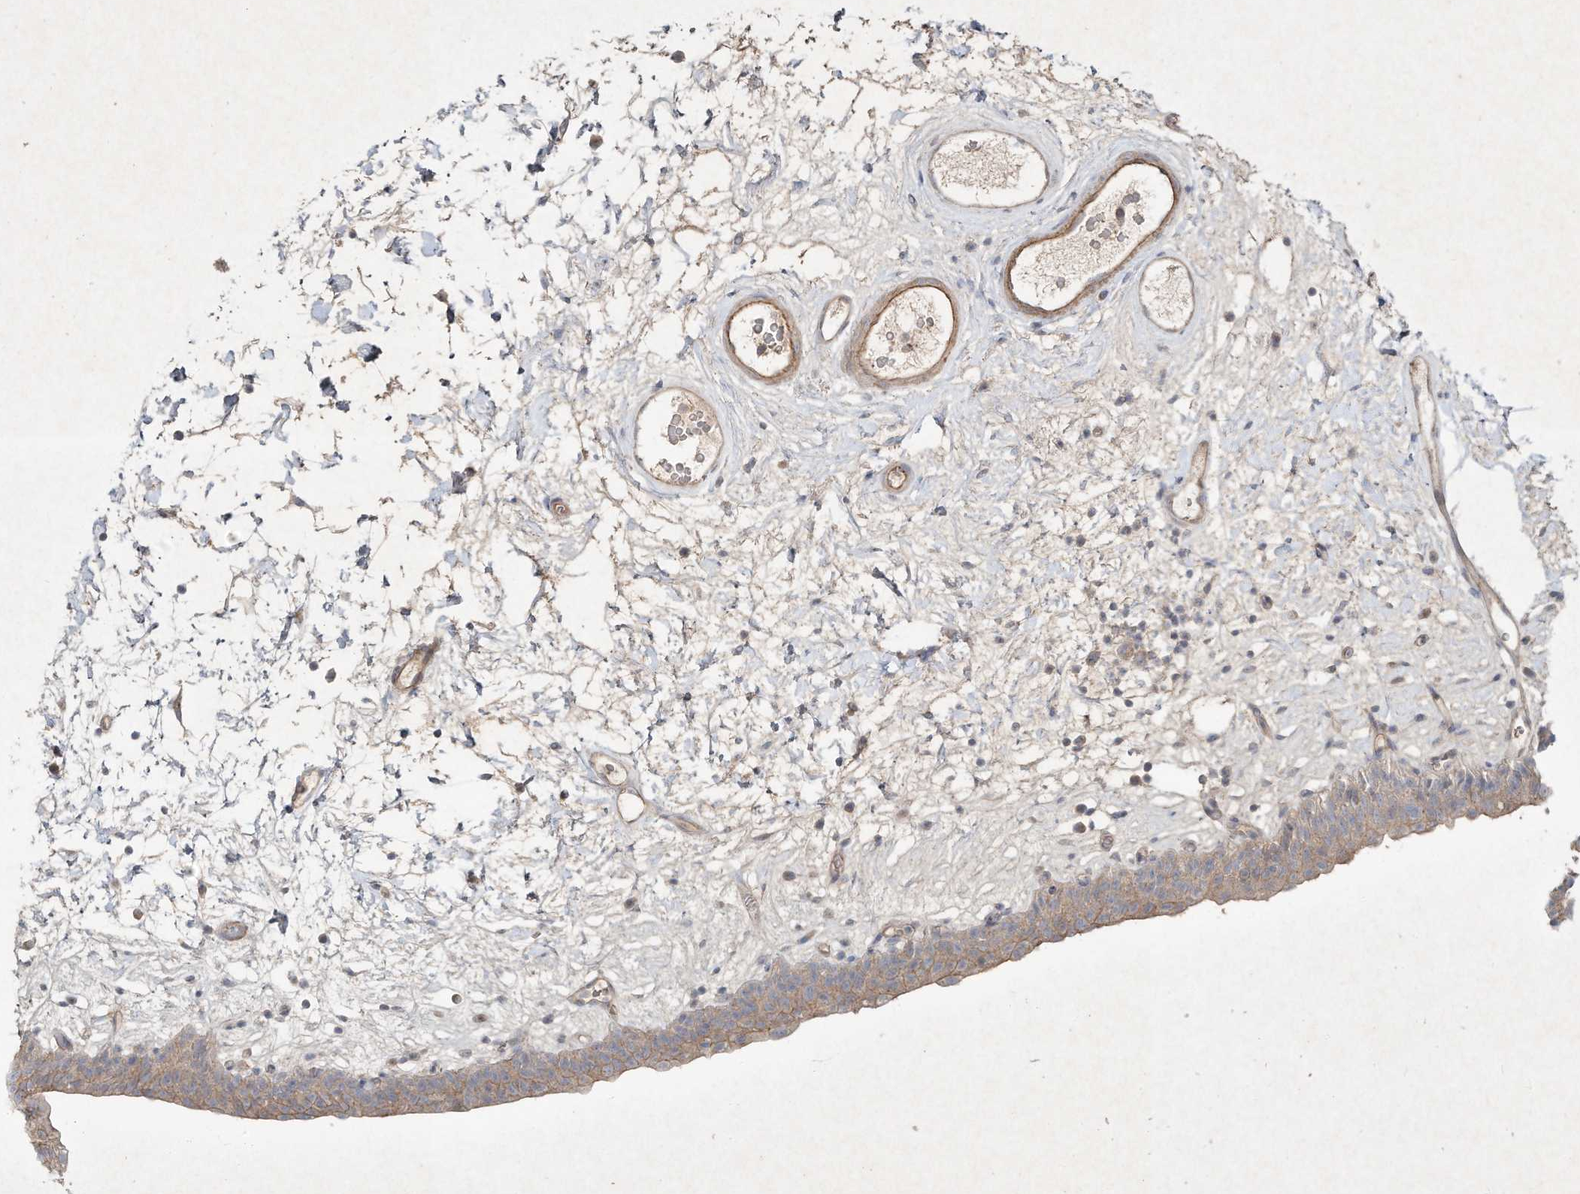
{"staining": {"intensity": "weak", "quantity": "25%-75%", "location": "cytoplasmic/membranous"}, "tissue": "urinary bladder", "cell_type": "Urothelial cells", "image_type": "normal", "snomed": [{"axis": "morphology", "description": "Normal tissue, NOS"}, {"axis": "topography", "description": "Urinary bladder"}], "caption": "Urothelial cells exhibit low levels of weak cytoplasmic/membranous staining in approximately 25%-75% of cells in unremarkable urinary bladder. (Brightfield microscopy of DAB IHC at high magnification).", "gene": "HTR5A", "patient": {"sex": "male", "age": 83}}